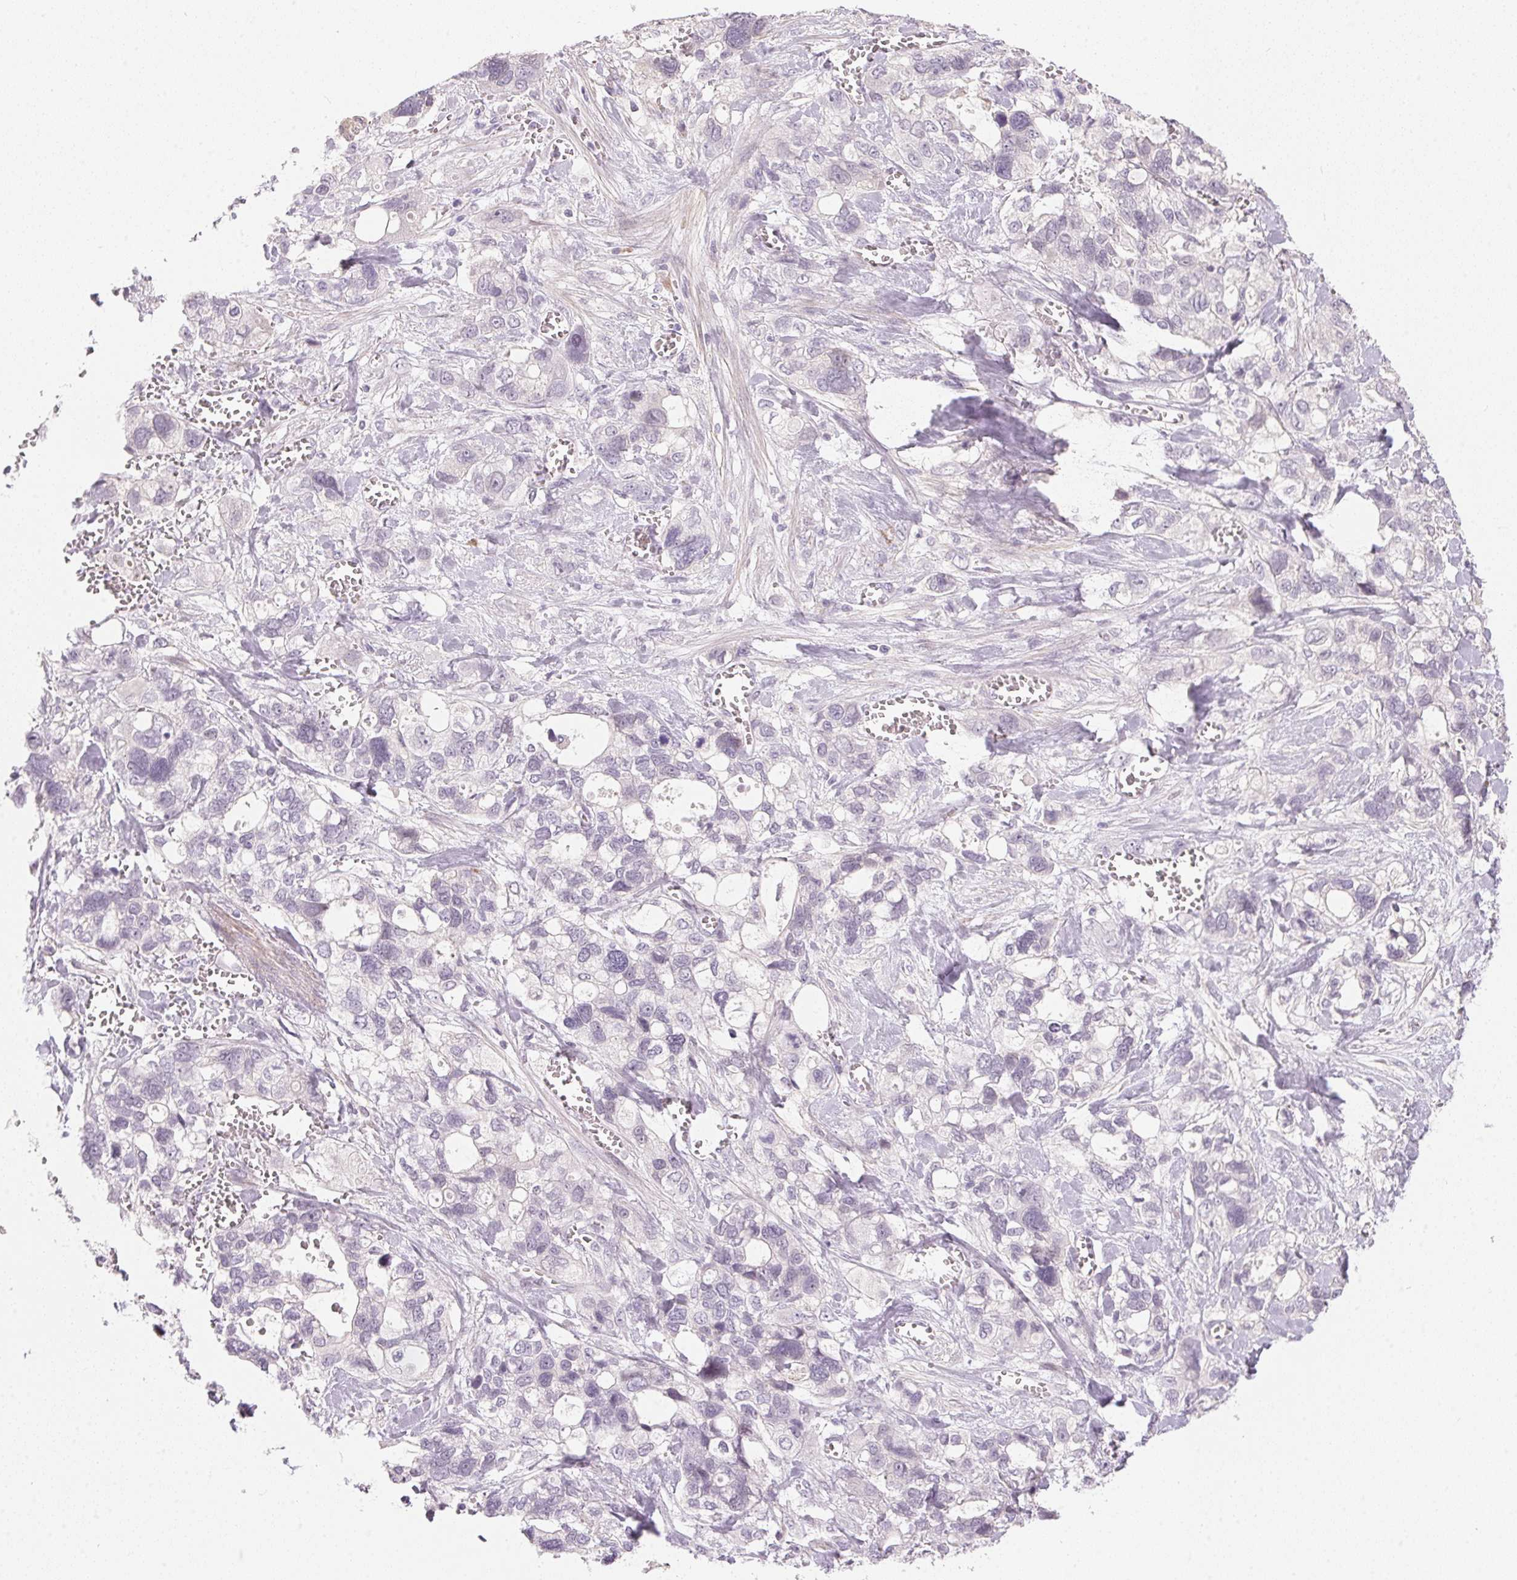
{"staining": {"intensity": "negative", "quantity": "none", "location": "none"}, "tissue": "stomach cancer", "cell_type": "Tumor cells", "image_type": "cancer", "snomed": [{"axis": "morphology", "description": "Adenocarcinoma, NOS"}, {"axis": "topography", "description": "Stomach, upper"}], "caption": "Immunohistochemistry histopathology image of neoplastic tissue: human adenocarcinoma (stomach) stained with DAB (3,3'-diaminobenzidine) shows no significant protein positivity in tumor cells. Brightfield microscopy of immunohistochemistry (IHC) stained with DAB (brown) and hematoxylin (blue), captured at high magnification.", "gene": "GDAP1L1", "patient": {"sex": "female", "age": 81}}